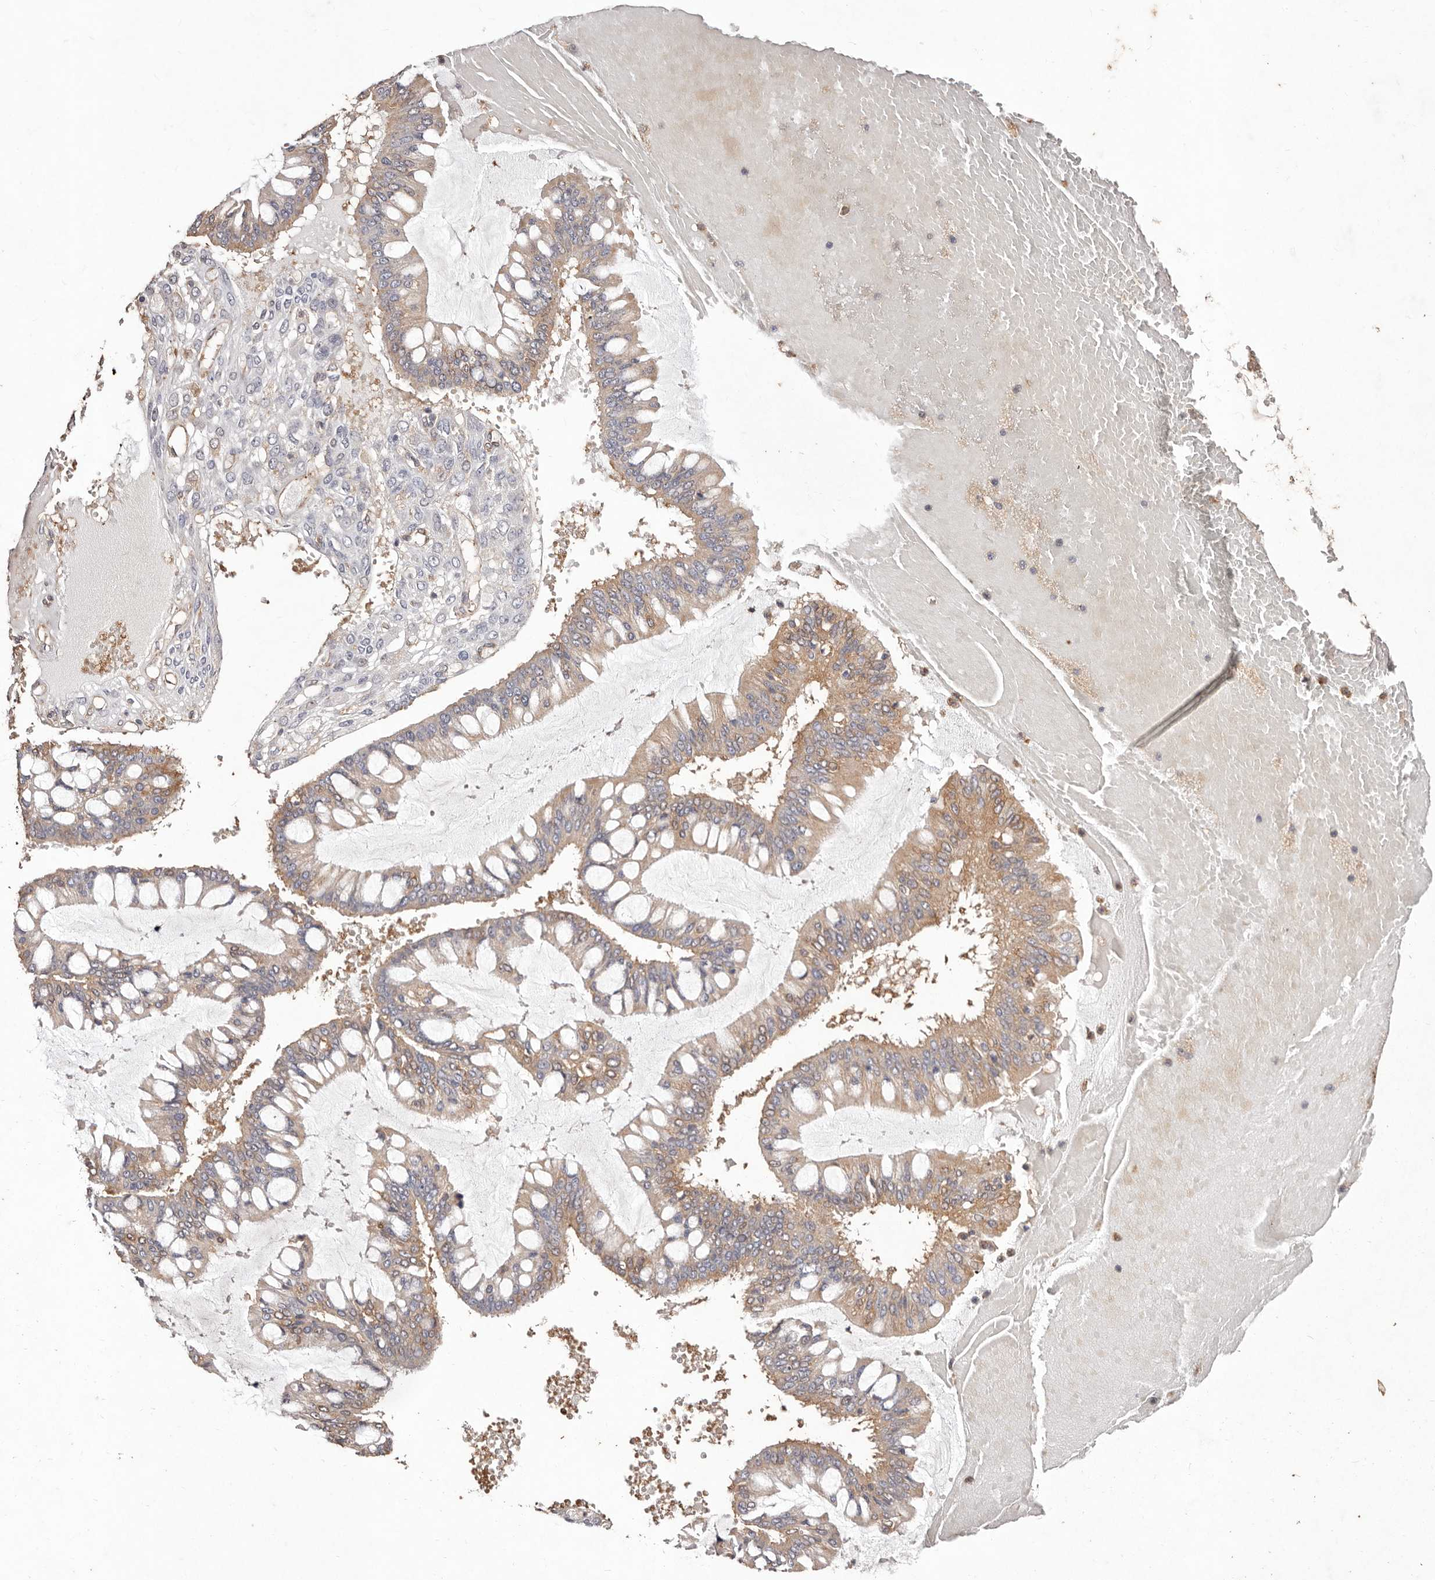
{"staining": {"intensity": "moderate", "quantity": "25%-75%", "location": "cytoplasmic/membranous"}, "tissue": "ovarian cancer", "cell_type": "Tumor cells", "image_type": "cancer", "snomed": [{"axis": "morphology", "description": "Cystadenocarcinoma, mucinous, NOS"}, {"axis": "topography", "description": "Ovary"}], "caption": "Ovarian mucinous cystadenocarcinoma stained with a brown dye displays moderate cytoplasmic/membranous positive staining in about 25%-75% of tumor cells.", "gene": "CCL14", "patient": {"sex": "female", "age": 73}}